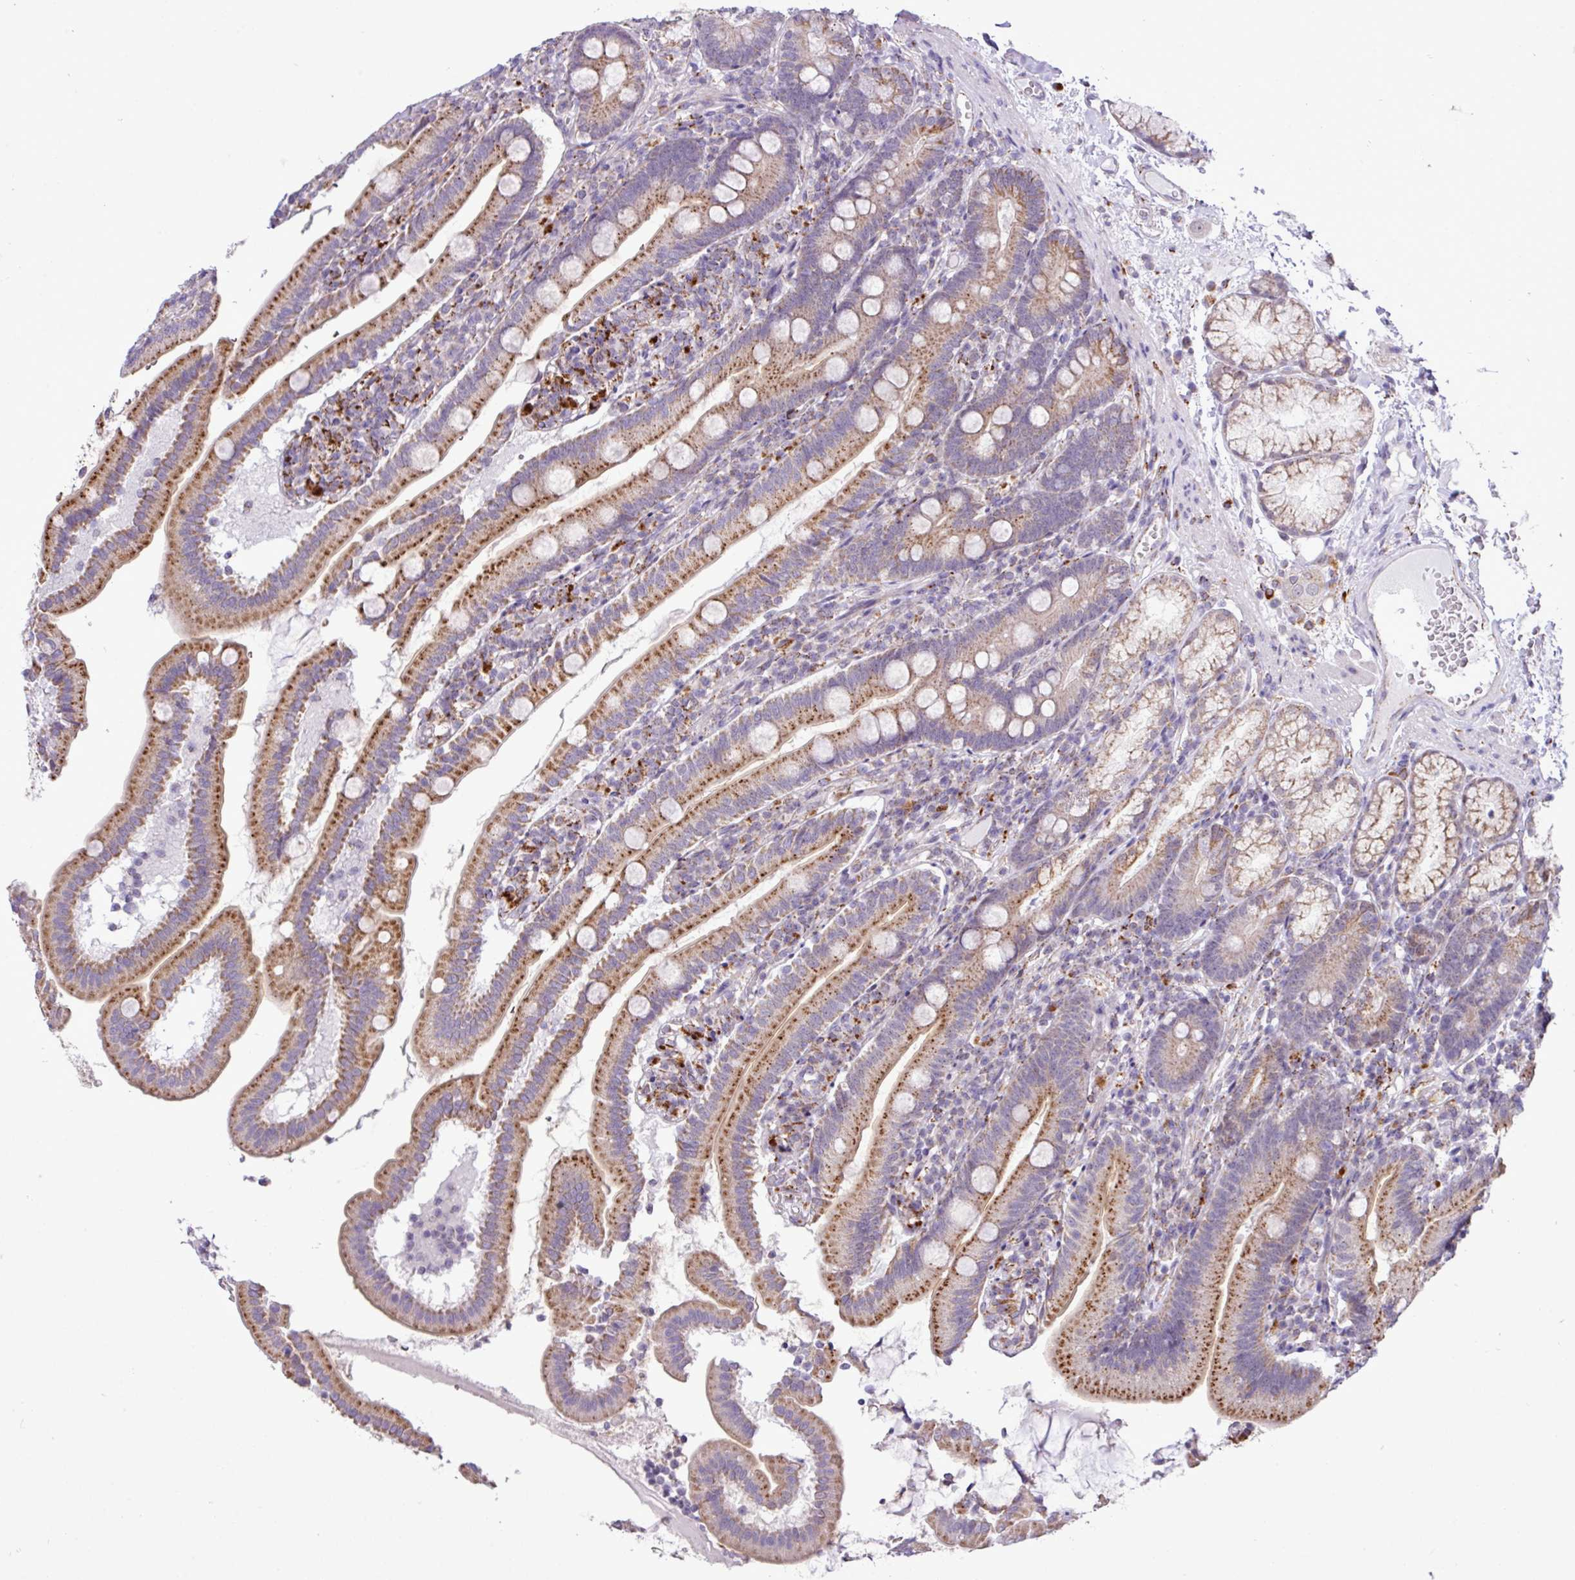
{"staining": {"intensity": "moderate", "quantity": ">75%", "location": "cytoplasmic/membranous"}, "tissue": "duodenum", "cell_type": "Glandular cells", "image_type": "normal", "snomed": [{"axis": "morphology", "description": "Normal tissue, NOS"}, {"axis": "topography", "description": "Duodenum"}], "caption": "Immunohistochemical staining of normal duodenum reveals >75% levels of moderate cytoplasmic/membranous protein positivity in approximately >75% of glandular cells. (DAB (3,3'-diaminobenzidine) IHC, brown staining for protein, blue staining for nuclei).", "gene": "SGPP1", "patient": {"sex": "female", "age": 67}}